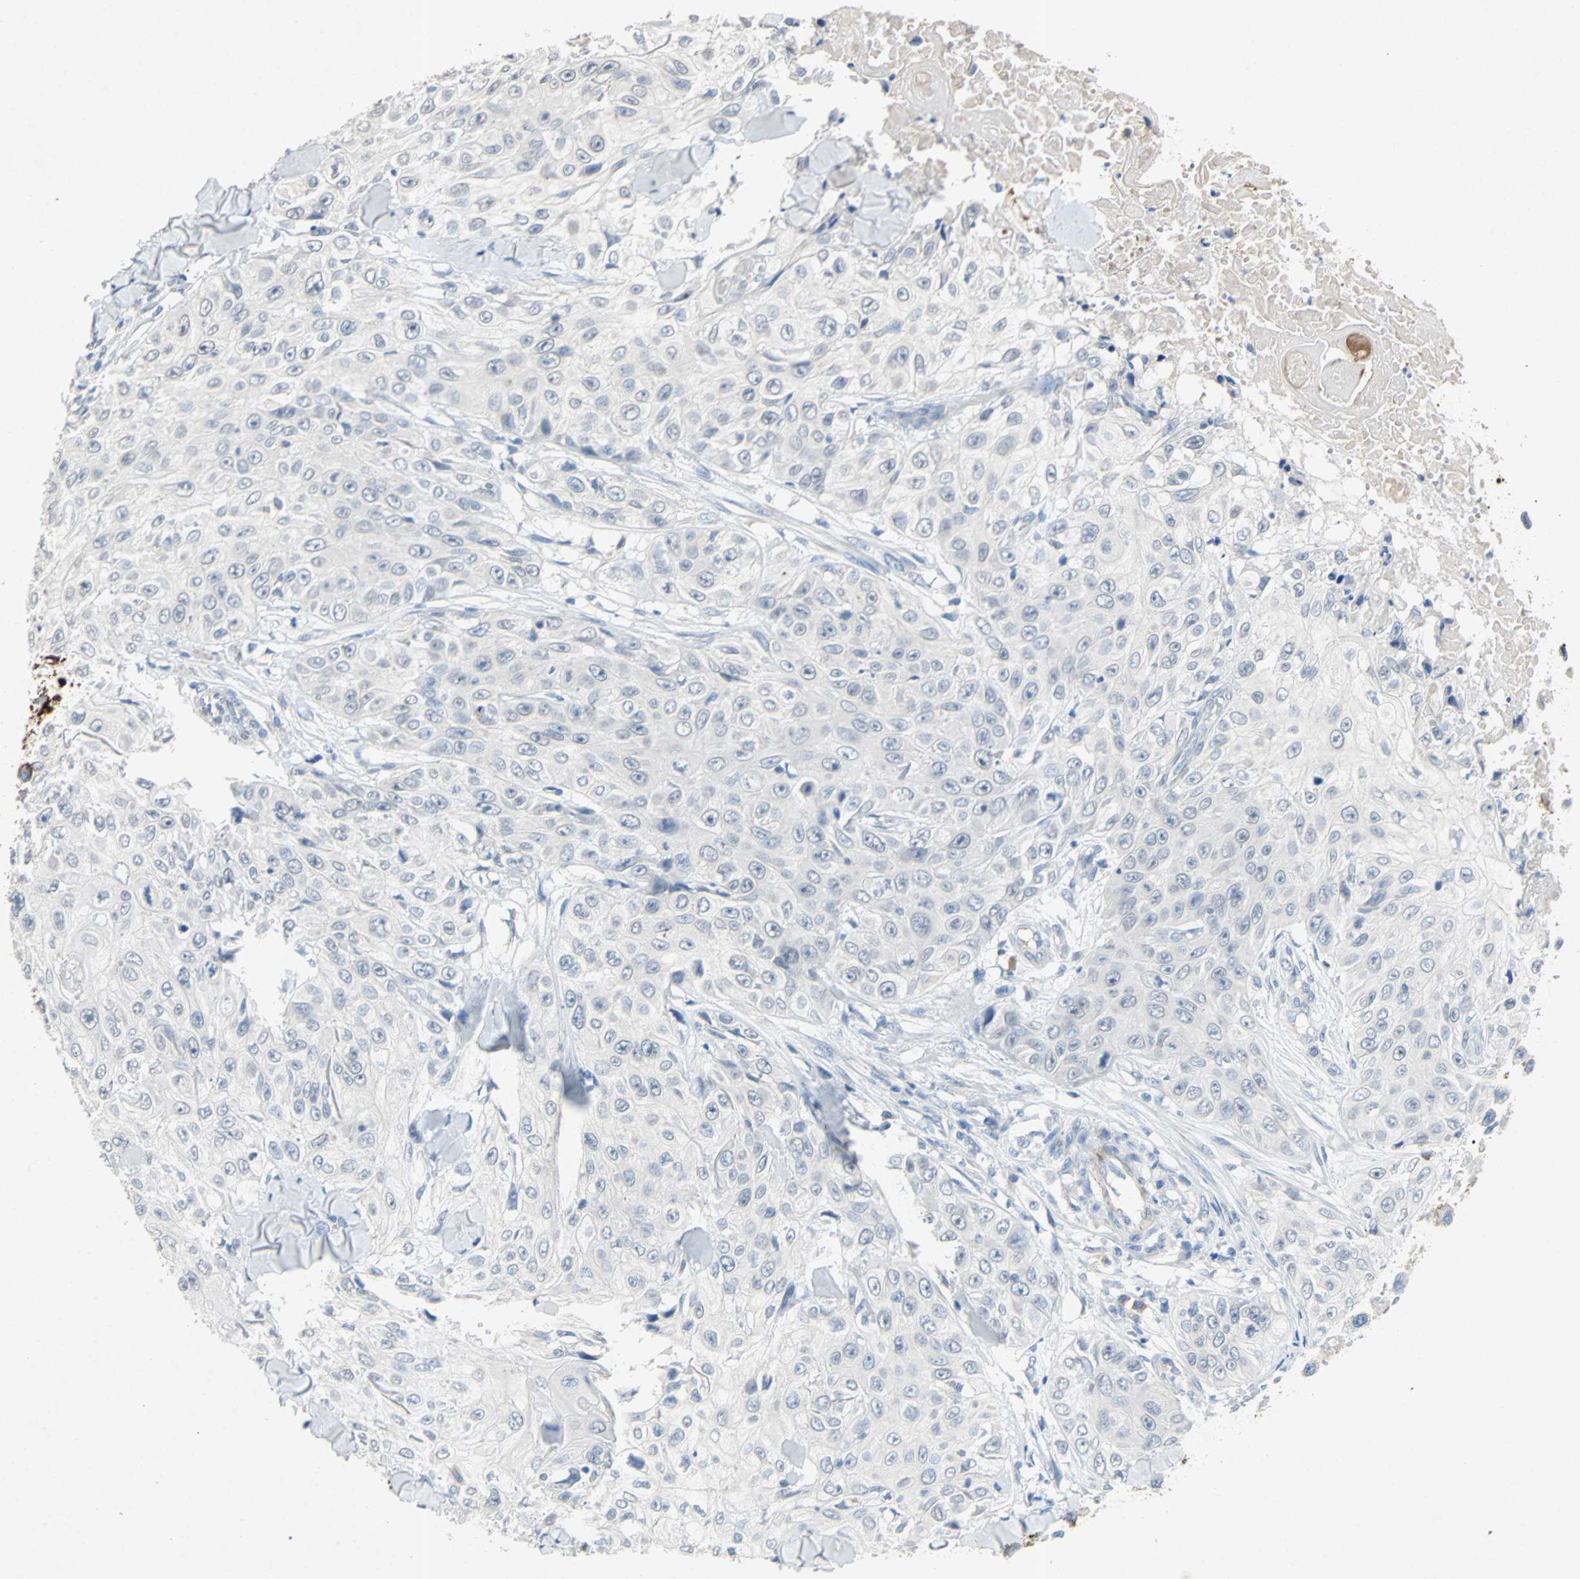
{"staining": {"intensity": "negative", "quantity": "none", "location": "none"}, "tissue": "skin cancer", "cell_type": "Tumor cells", "image_type": "cancer", "snomed": [{"axis": "morphology", "description": "Squamous cell carcinoma, NOS"}, {"axis": "topography", "description": "Skin"}], "caption": "Tumor cells are negative for protein expression in human squamous cell carcinoma (skin). The staining is performed using DAB brown chromogen with nuclei counter-stained in using hematoxylin.", "gene": "PCDHB2", "patient": {"sex": "male", "age": 86}}